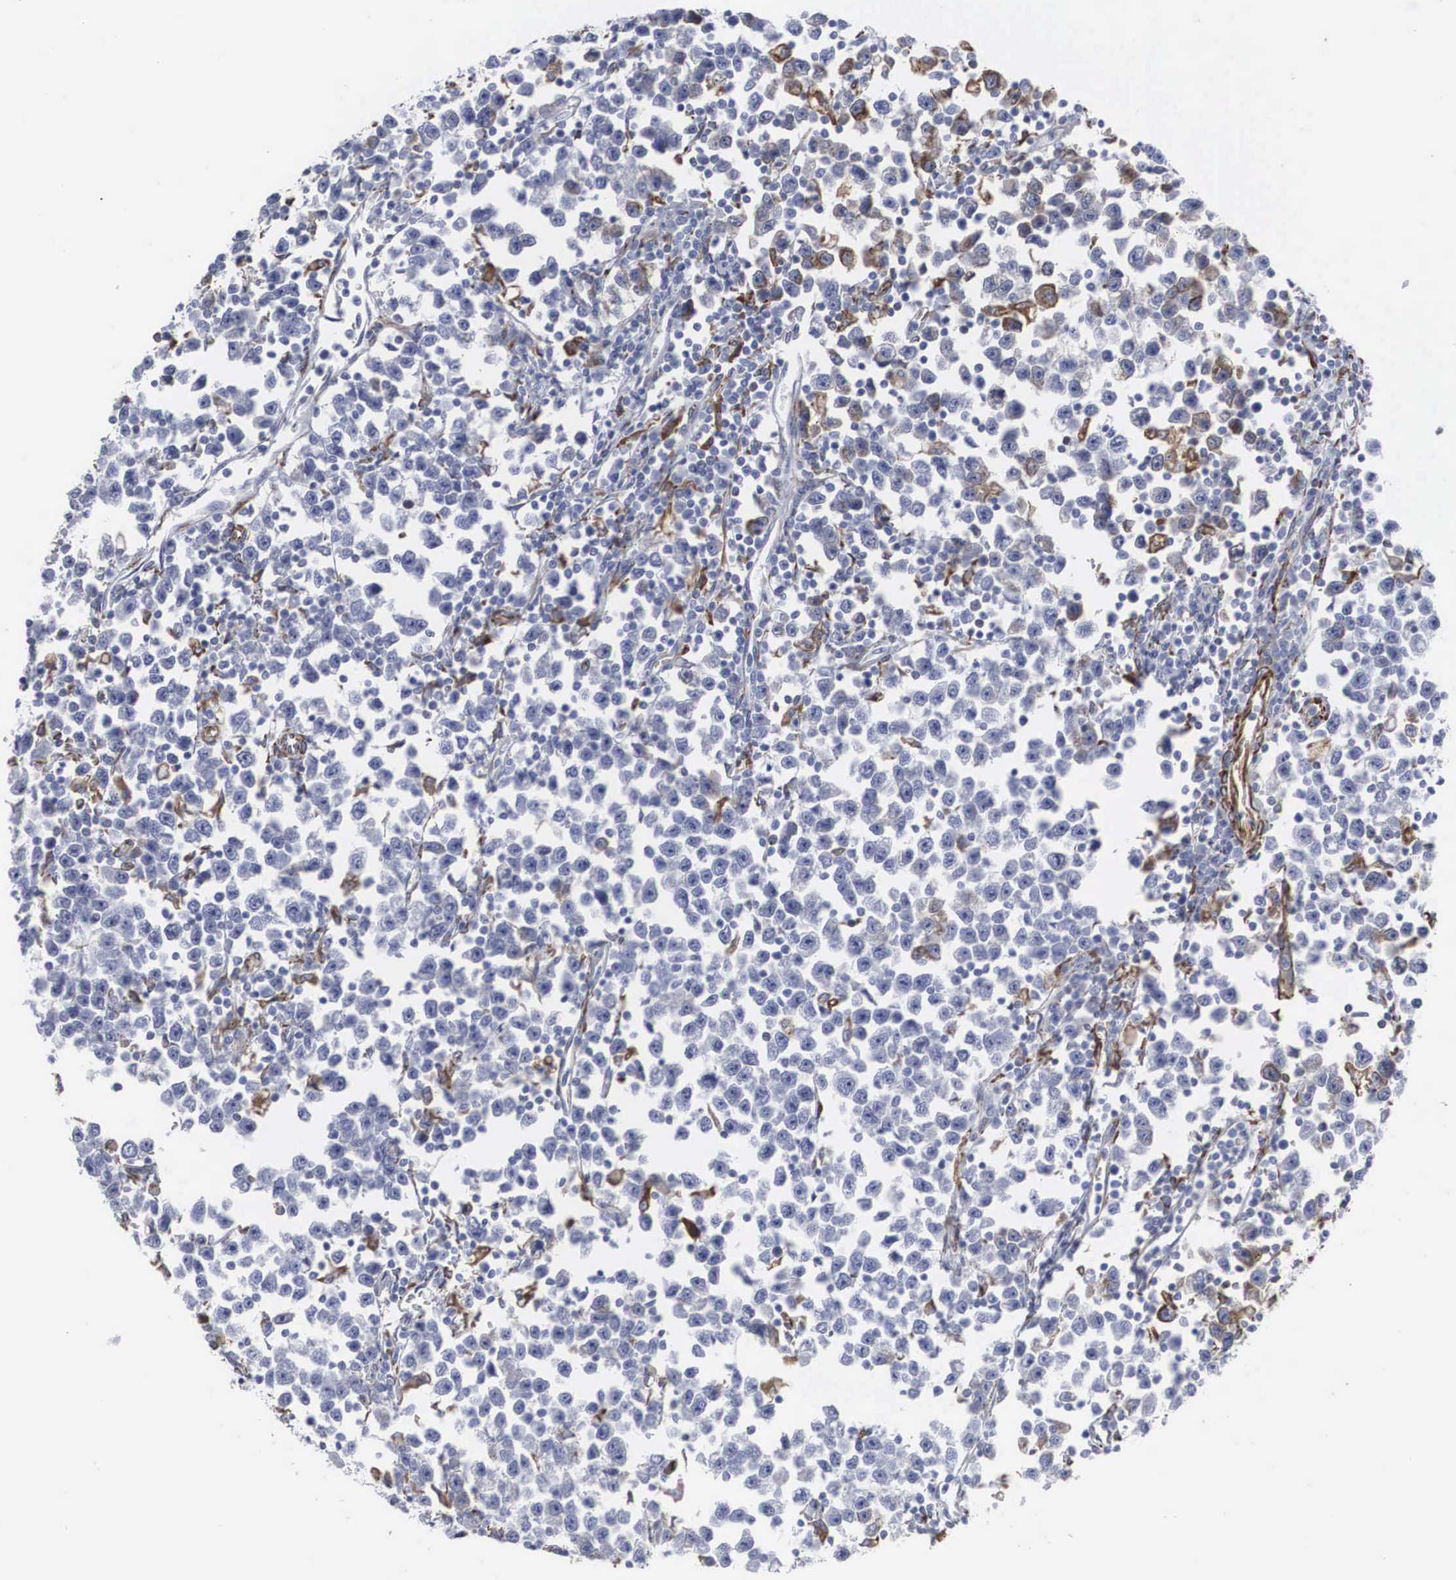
{"staining": {"intensity": "moderate", "quantity": "<25%", "location": "cytoplasmic/membranous"}, "tissue": "testis cancer", "cell_type": "Tumor cells", "image_type": "cancer", "snomed": [{"axis": "morphology", "description": "Seminoma, NOS"}, {"axis": "topography", "description": "Testis"}], "caption": "There is low levels of moderate cytoplasmic/membranous positivity in tumor cells of testis cancer, as demonstrated by immunohistochemical staining (brown color).", "gene": "LGALS3BP", "patient": {"sex": "male", "age": 43}}